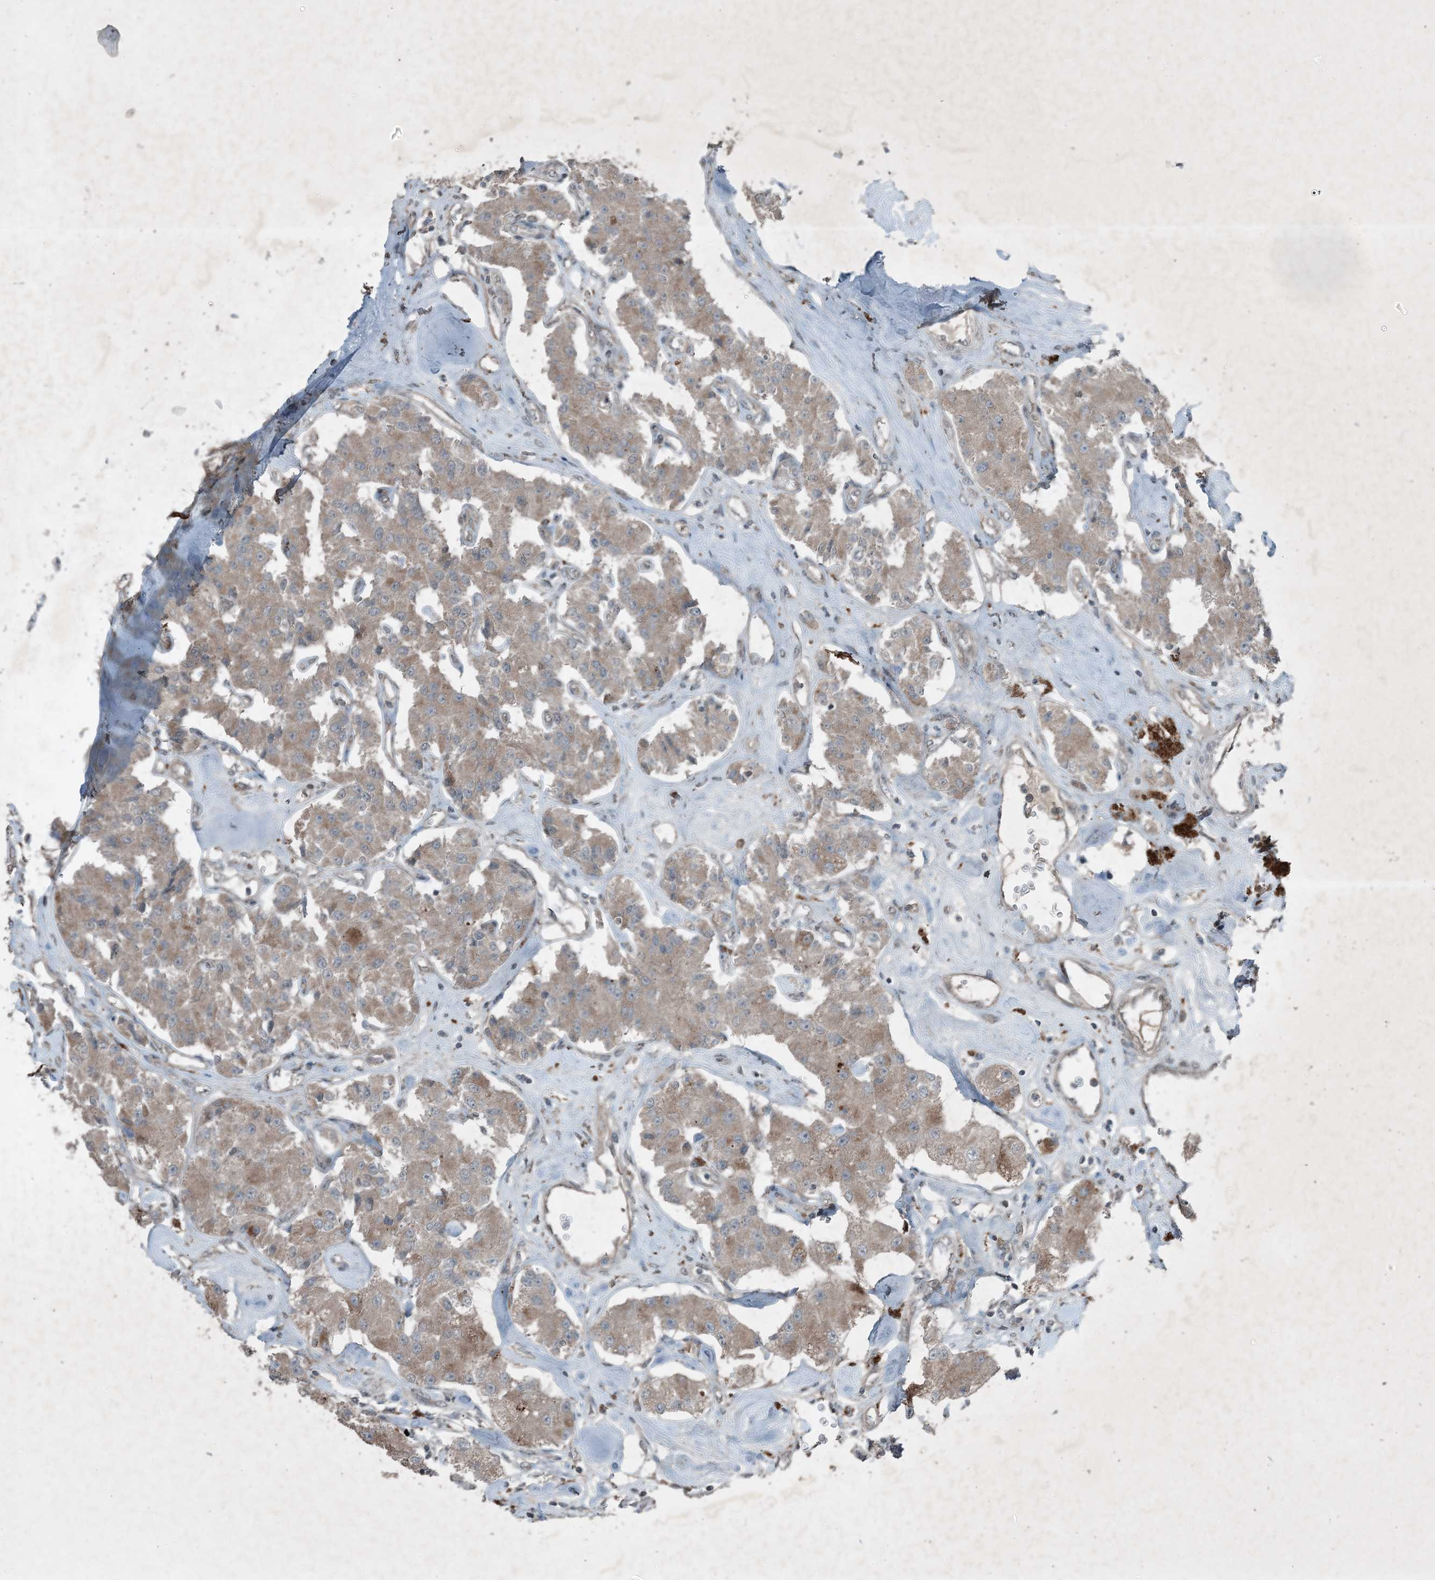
{"staining": {"intensity": "weak", "quantity": ">75%", "location": "cytoplasmic/membranous"}, "tissue": "carcinoid", "cell_type": "Tumor cells", "image_type": "cancer", "snomed": [{"axis": "morphology", "description": "Carcinoid, malignant, NOS"}, {"axis": "topography", "description": "Pancreas"}], "caption": "Protein staining by immunohistochemistry (IHC) shows weak cytoplasmic/membranous staining in about >75% of tumor cells in malignant carcinoid. Nuclei are stained in blue.", "gene": "MDN1", "patient": {"sex": "male", "age": 41}}